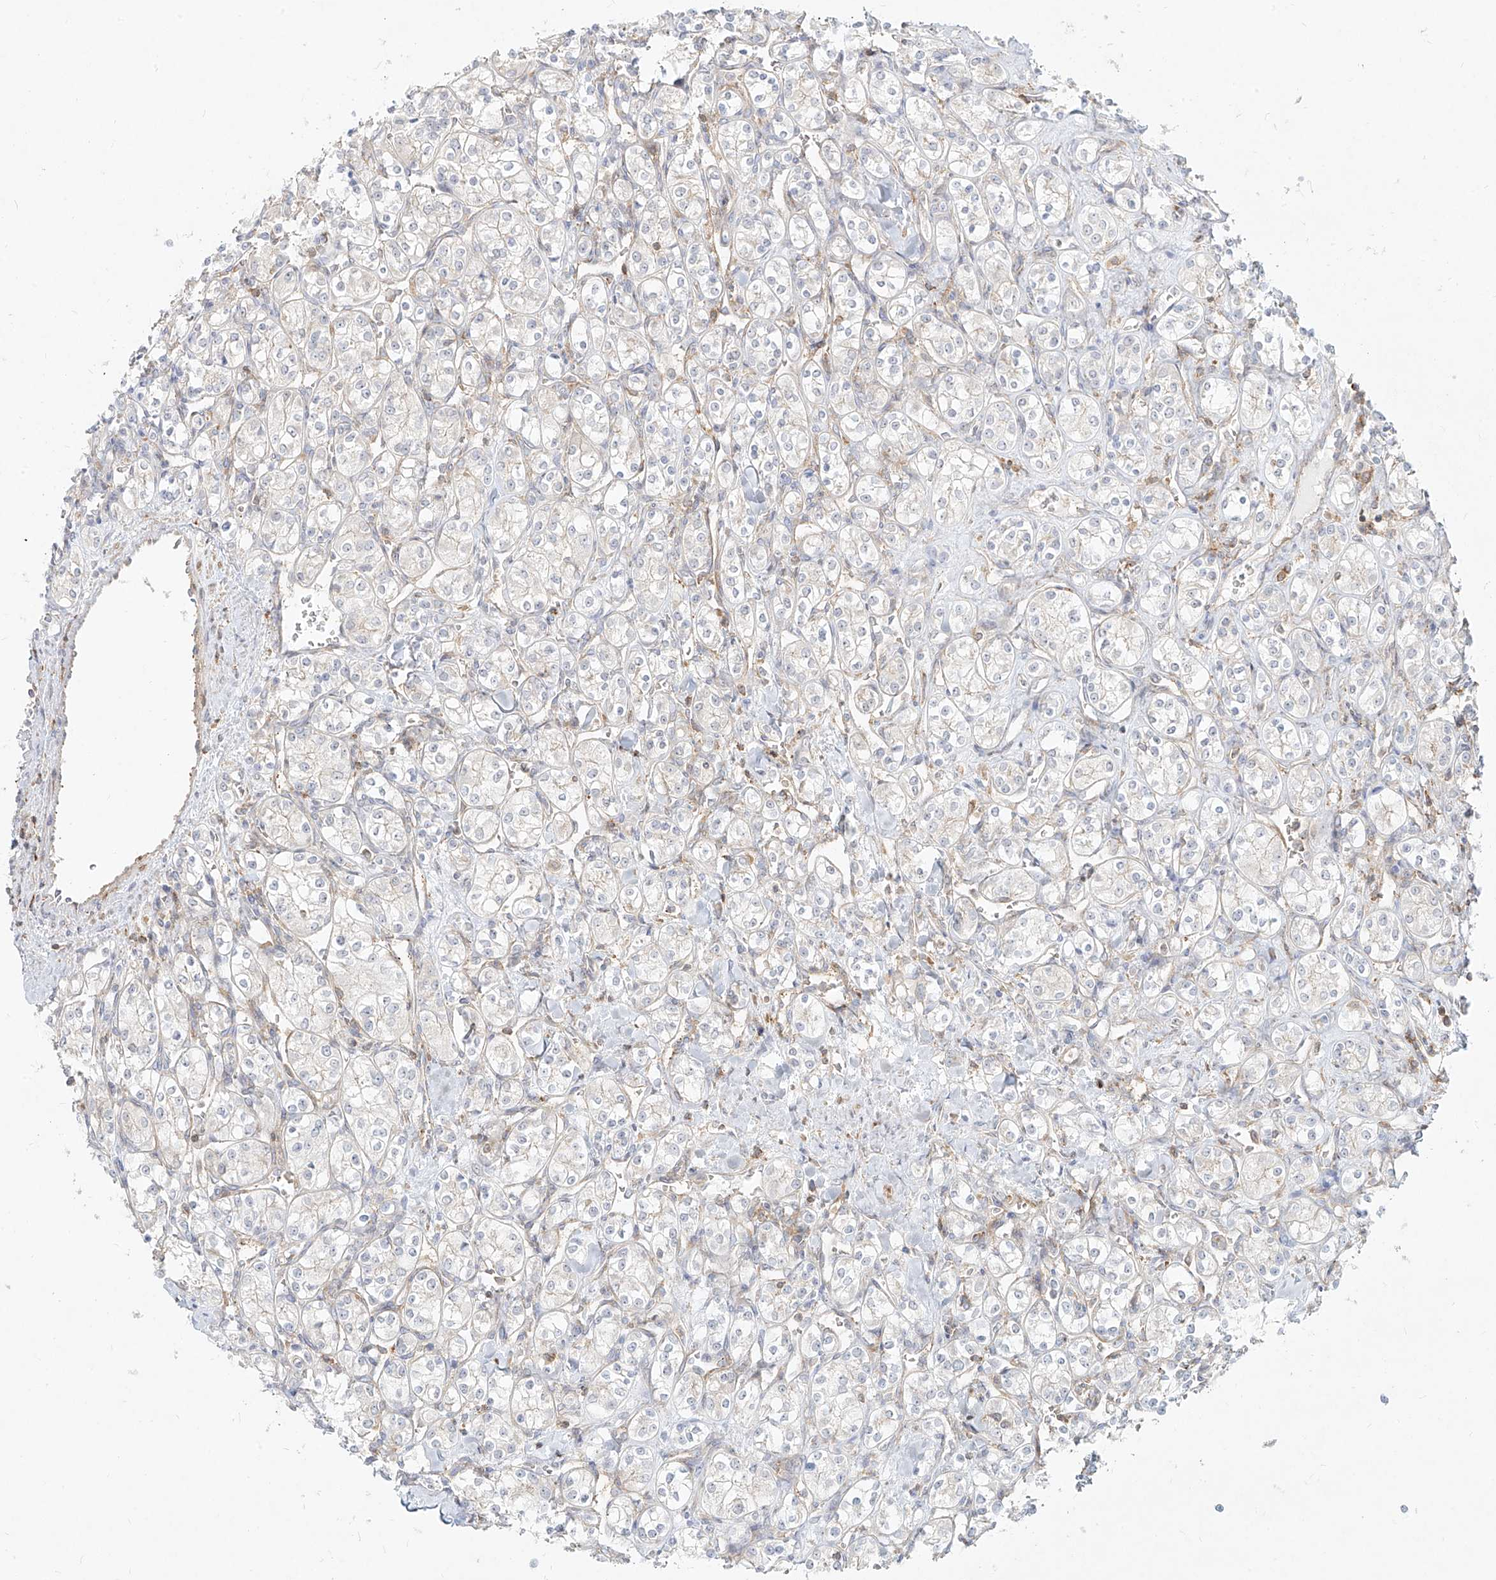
{"staining": {"intensity": "negative", "quantity": "none", "location": "none"}, "tissue": "renal cancer", "cell_type": "Tumor cells", "image_type": "cancer", "snomed": [{"axis": "morphology", "description": "Adenocarcinoma, NOS"}, {"axis": "topography", "description": "Kidney"}], "caption": "Immunohistochemistry (IHC) histopathology image of human renal adenocarcinoma stained for a protein (brown), which reveals no expression in tumor cells. The staining is performed using DAB brown chromogen with nuclei counter-stained in using hematoxylin.", "gene": "SLC2A12", "patient": {"sex": "male", "age": 77}}